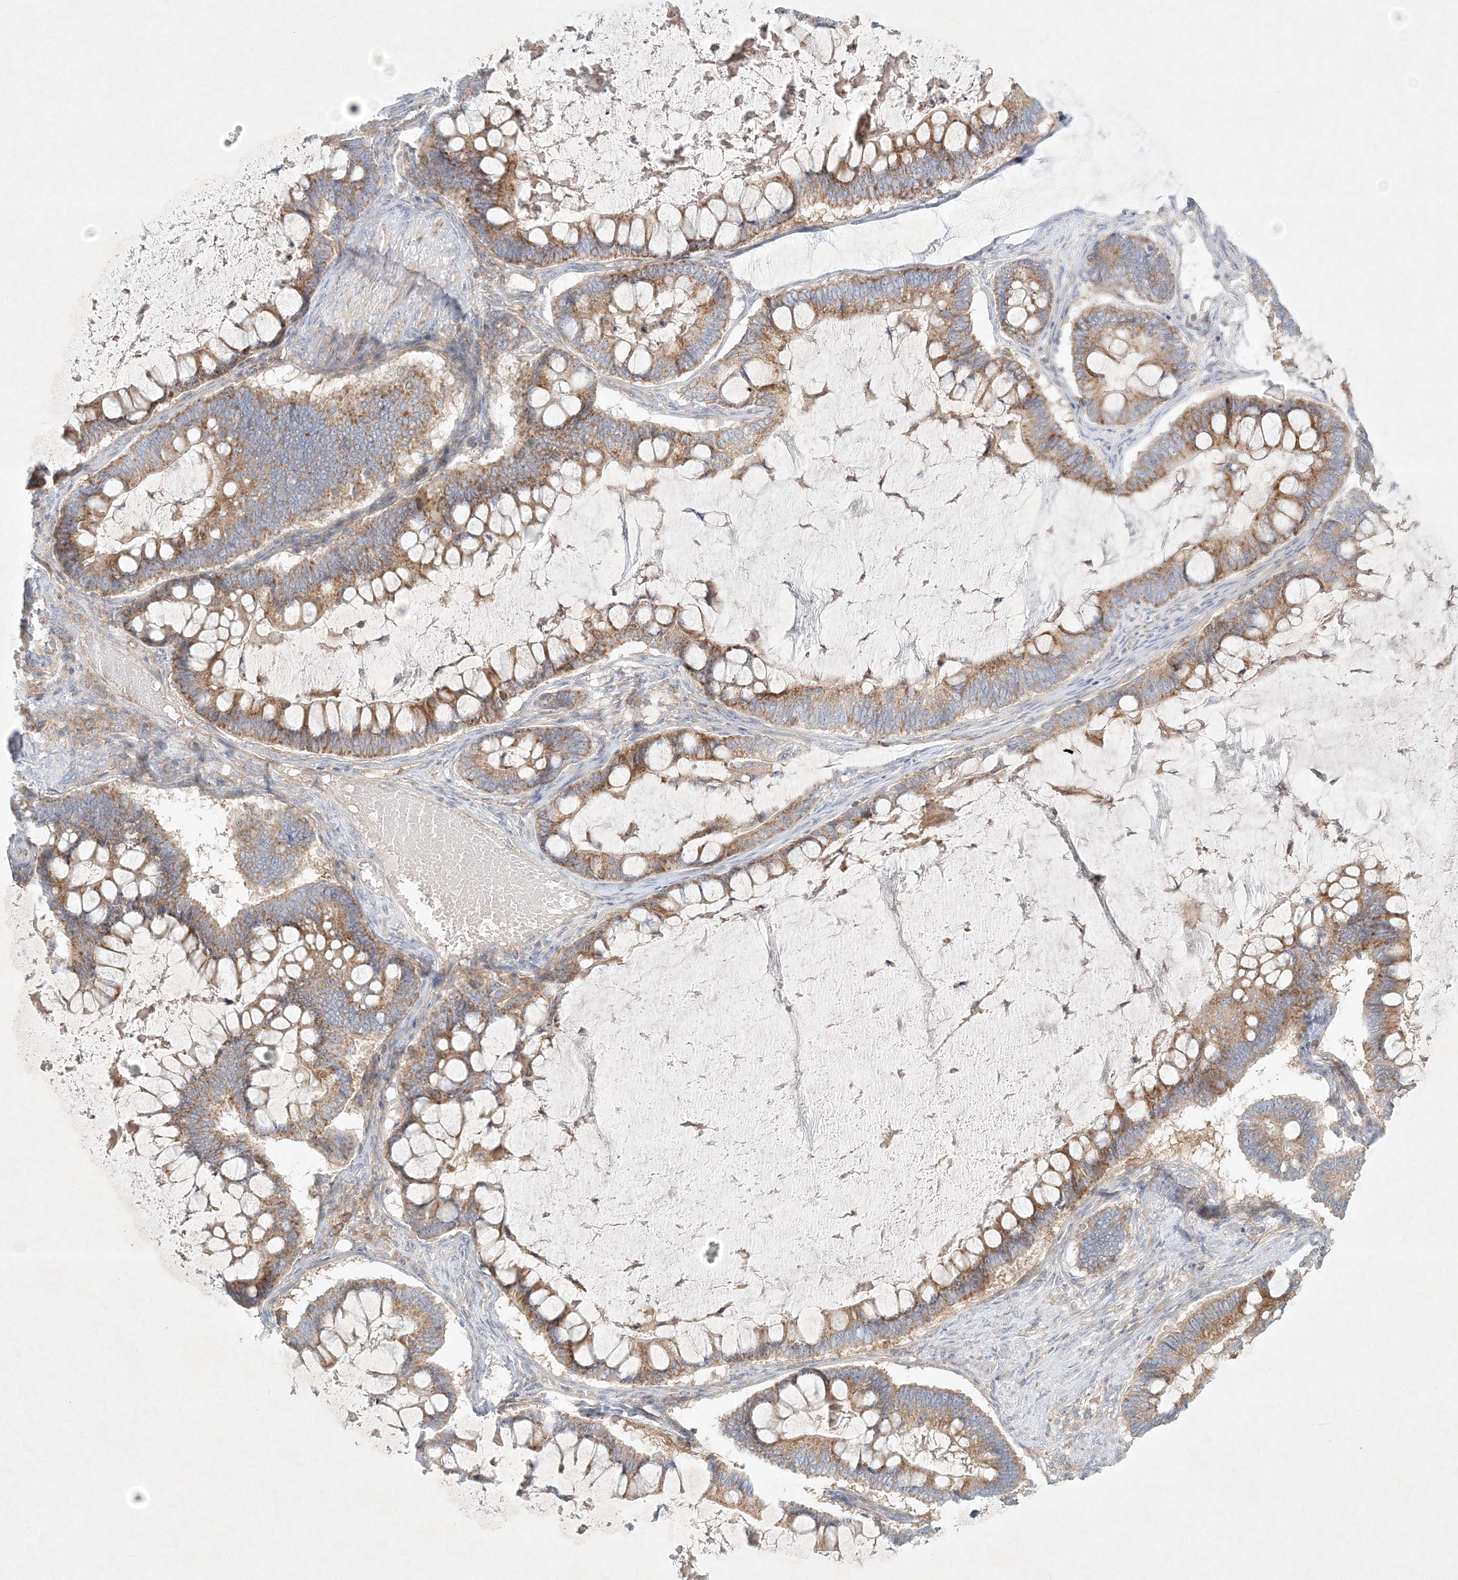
{"staining": {"intensity": "moderate", "quantity": ">75%", "location": "cytoplasmic/membranous"}, "tissue": "ovarian cancer", "cell_type": "Tumor cells", "image_type": "cancer", "snomed": [{"axis": "morphology", "description": "Cystadenocarcinoma, mucinous, NOS"}, {"axis": "topography", "description": "Ovary"}], "caption": "Immunohistochemical staining of human ovarian cancer (mucinous cystadenocarcinoma) demonstrates medium levels of moderate cytoplasmic/membranous positivity in about >75% of tumor cells.", "gene": "STK11IP", "patient": {"sex": "female", "age": 61}}